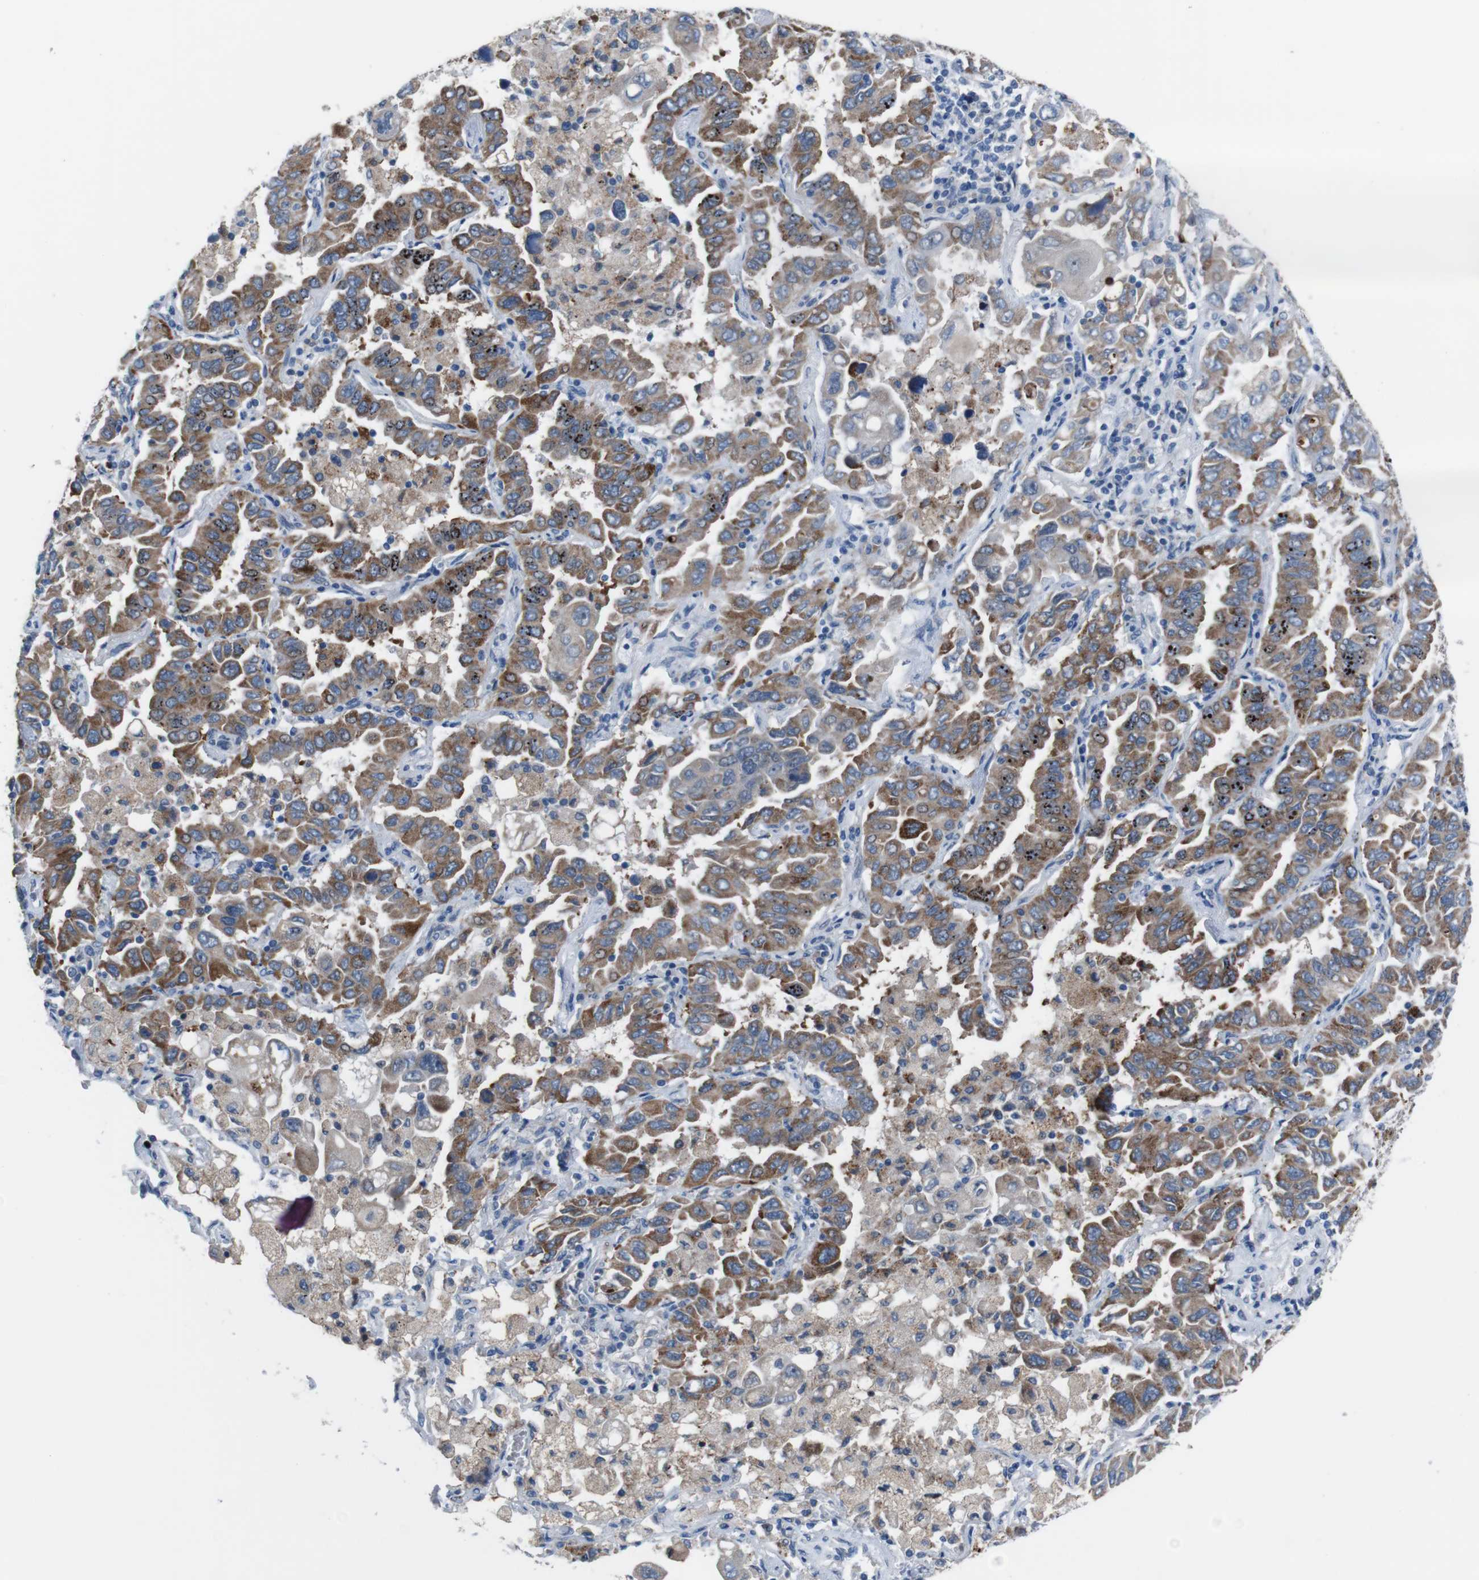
{"staining": {"intensity": "moderate", "quantity": ">75%", "location": "cytoplasmic/membranous"}, "tissue": "lung cancer", "cell_type": "Tumor cells", "image_type": "cancer", "snomed": [{"axis": "morphology", "description": "Adenocarcinoma, NOS"}, {"axis": "topography", "description": "Lung"}], "caption": "Lung cancer stained with DAB (3,3'-diaminobenzidine) immunohistochemistry demonstrates medium levels of moderate cytoplasmic/membranous positivity in about >75% of tumor cells.", "gene": "CDH22", "patient": {"sex": "male", "age": 64}}